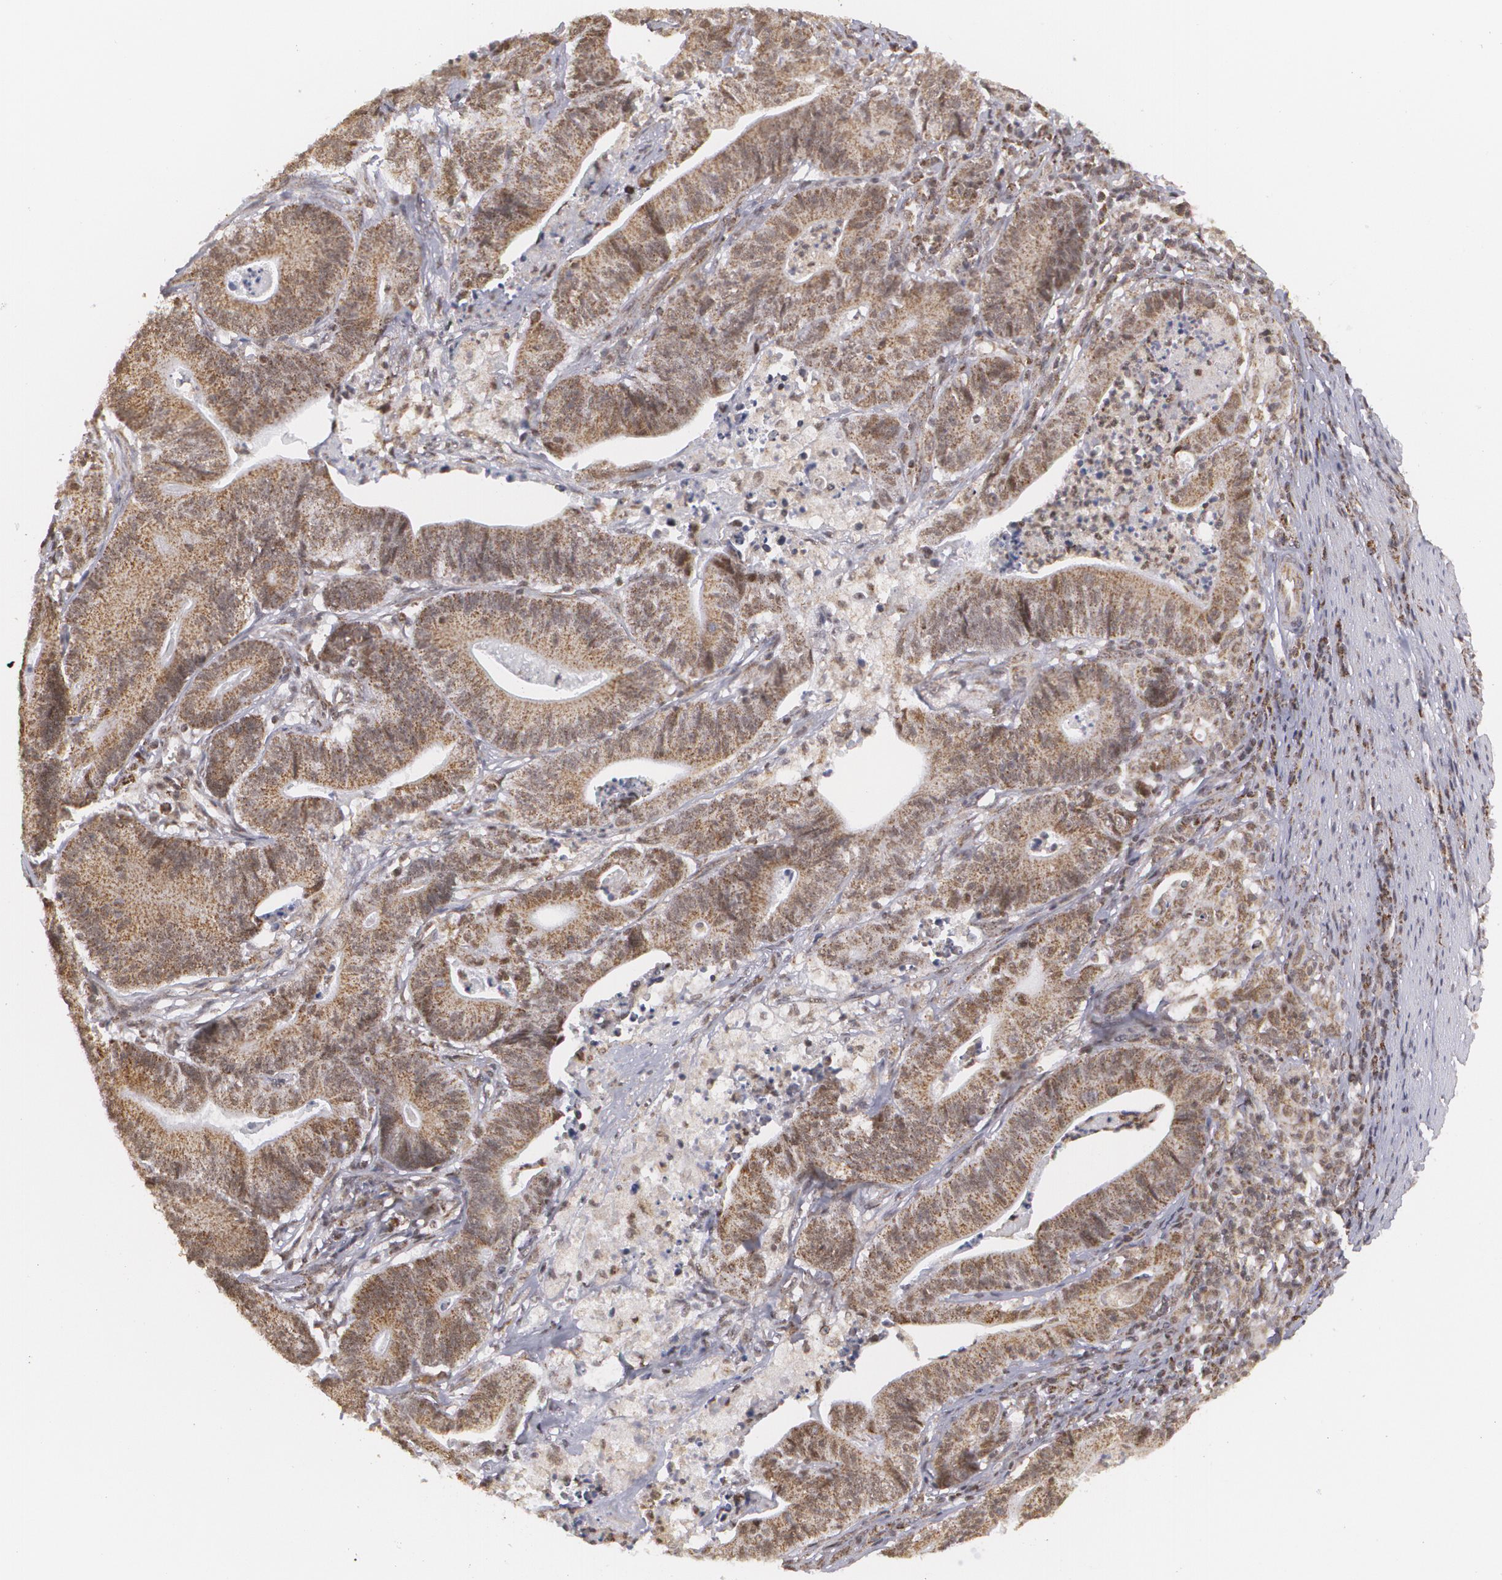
{"staining": {"intensity": "moderate", "quantity": ">75%", "location": "cytoplasmic/membranous"}, "tissue": "stomach cancer", "cell_type": "Tumor cells", "image_type": "cancer", "snomed": [{"axis": "morphology", "description": "Adenocarcinoma, NOS"}, {"axis": "topography", "description": "Stomach, lower"}], "caption": "IHC of stomach cancer (adenocarcinoma) reveals medium levels of moderate cytoplasmic/membranous positivity in about >75% of tumor cells.", "gene": "MXD1", "patient": {"sex": "female", "age": 86}}